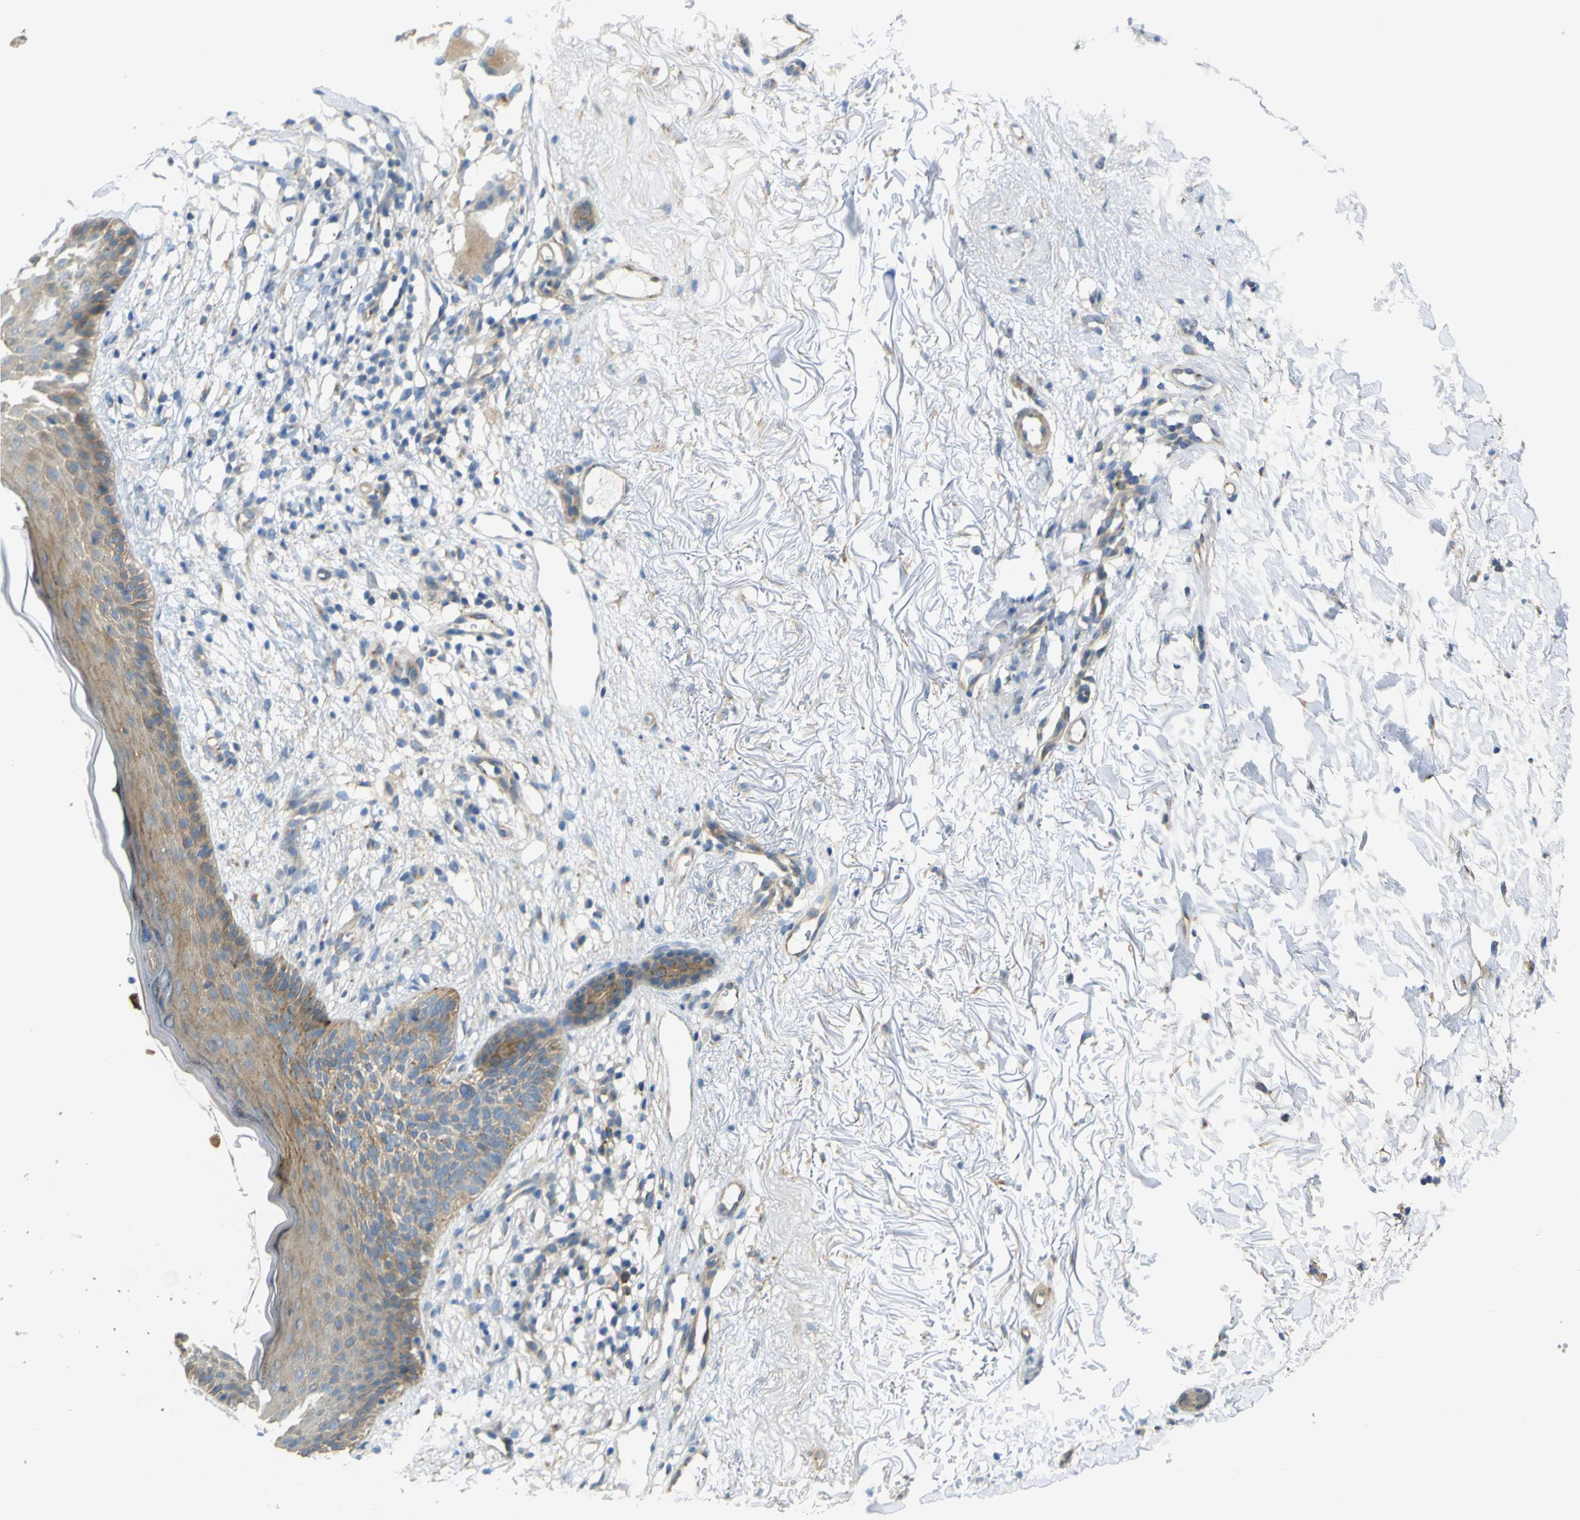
{"staining": {"intensity": "moderate", "quantity": ">75%", "location": "cytoplasmic/membranous"}, "tissue": "skin cancer", "cell_type": "Tumor cells", "image_type": "cancer", "snomed": [{"axis": "morphology", "description": "Basal cell carcinoma"}, {"axis": "topography", "description": "Skin"}], "caption": "Tumor cells exhibit medium levels of moderate cytoplasmic/membranous staining in about >75% of cells in skin cancer (basal cell carcinoma).", "gene": "SYPL1", "patient": {"sex": "female", "age": 70}}